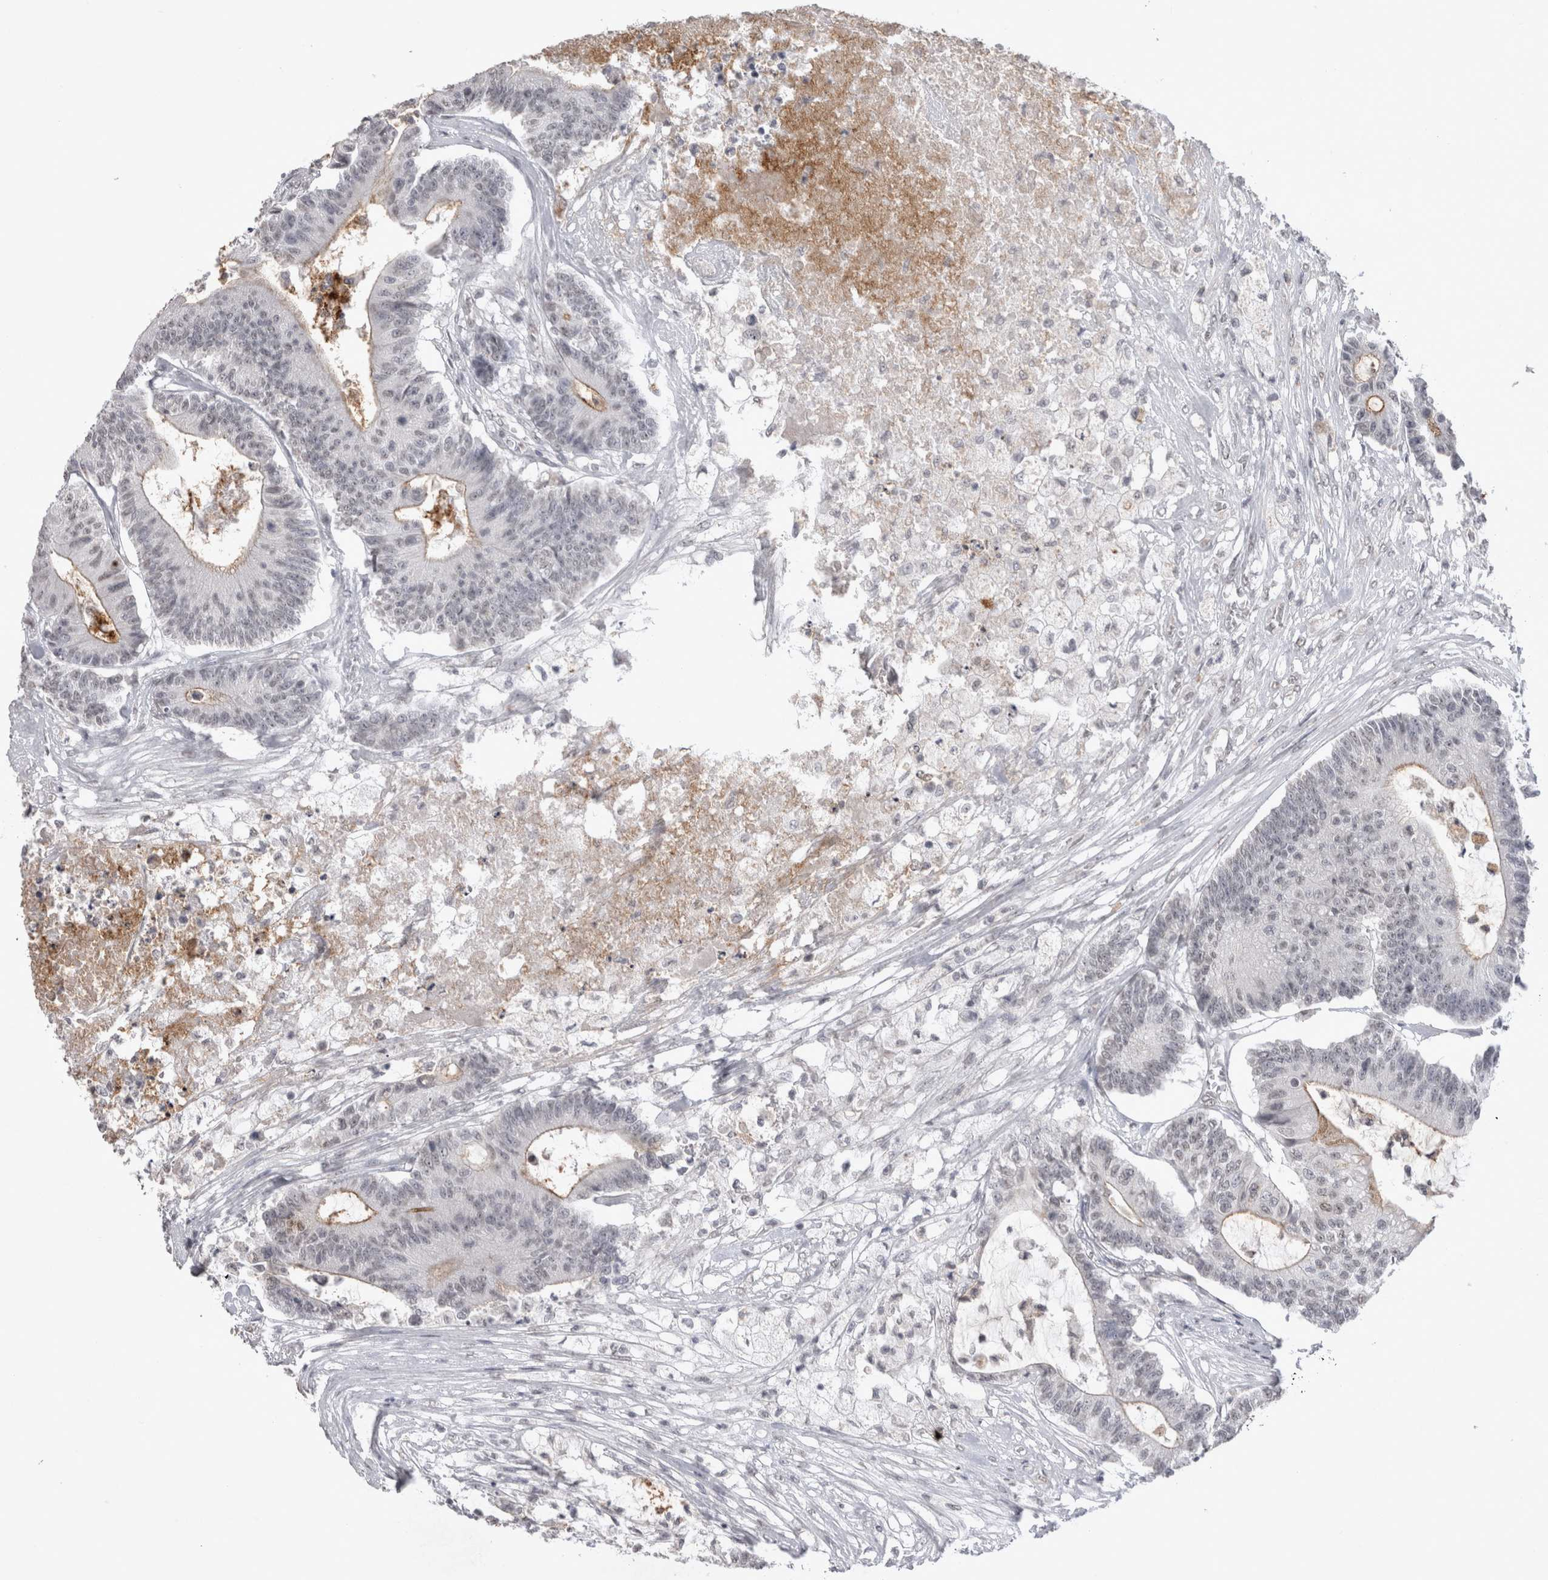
{"staining": {"intensity": "moderate", "quantity": "<25%", "location": "cytoplasmic/membranous"}, "tissue": "colorectal cancer", "cell_type": "Tumor cells", "image_type": "cancer", "snomed": [{"axis": "morphology", "description": "Adenocarcinoma, NOS"}, {"axis": "topography", "description": "Colon"}], "caption": "An immunohistochemistry micrograph of neoplastic tissue is shown. Protein staining in brown highlights moderate cytoplasmic/membranous positivity in adenocarcinoma (colorectal) within tumor cells. The protein of interest is shown in brown color, while the nuclei are stained blue.", "gene": "DDX4", "patient": {"sex": "female", "age": 84}}